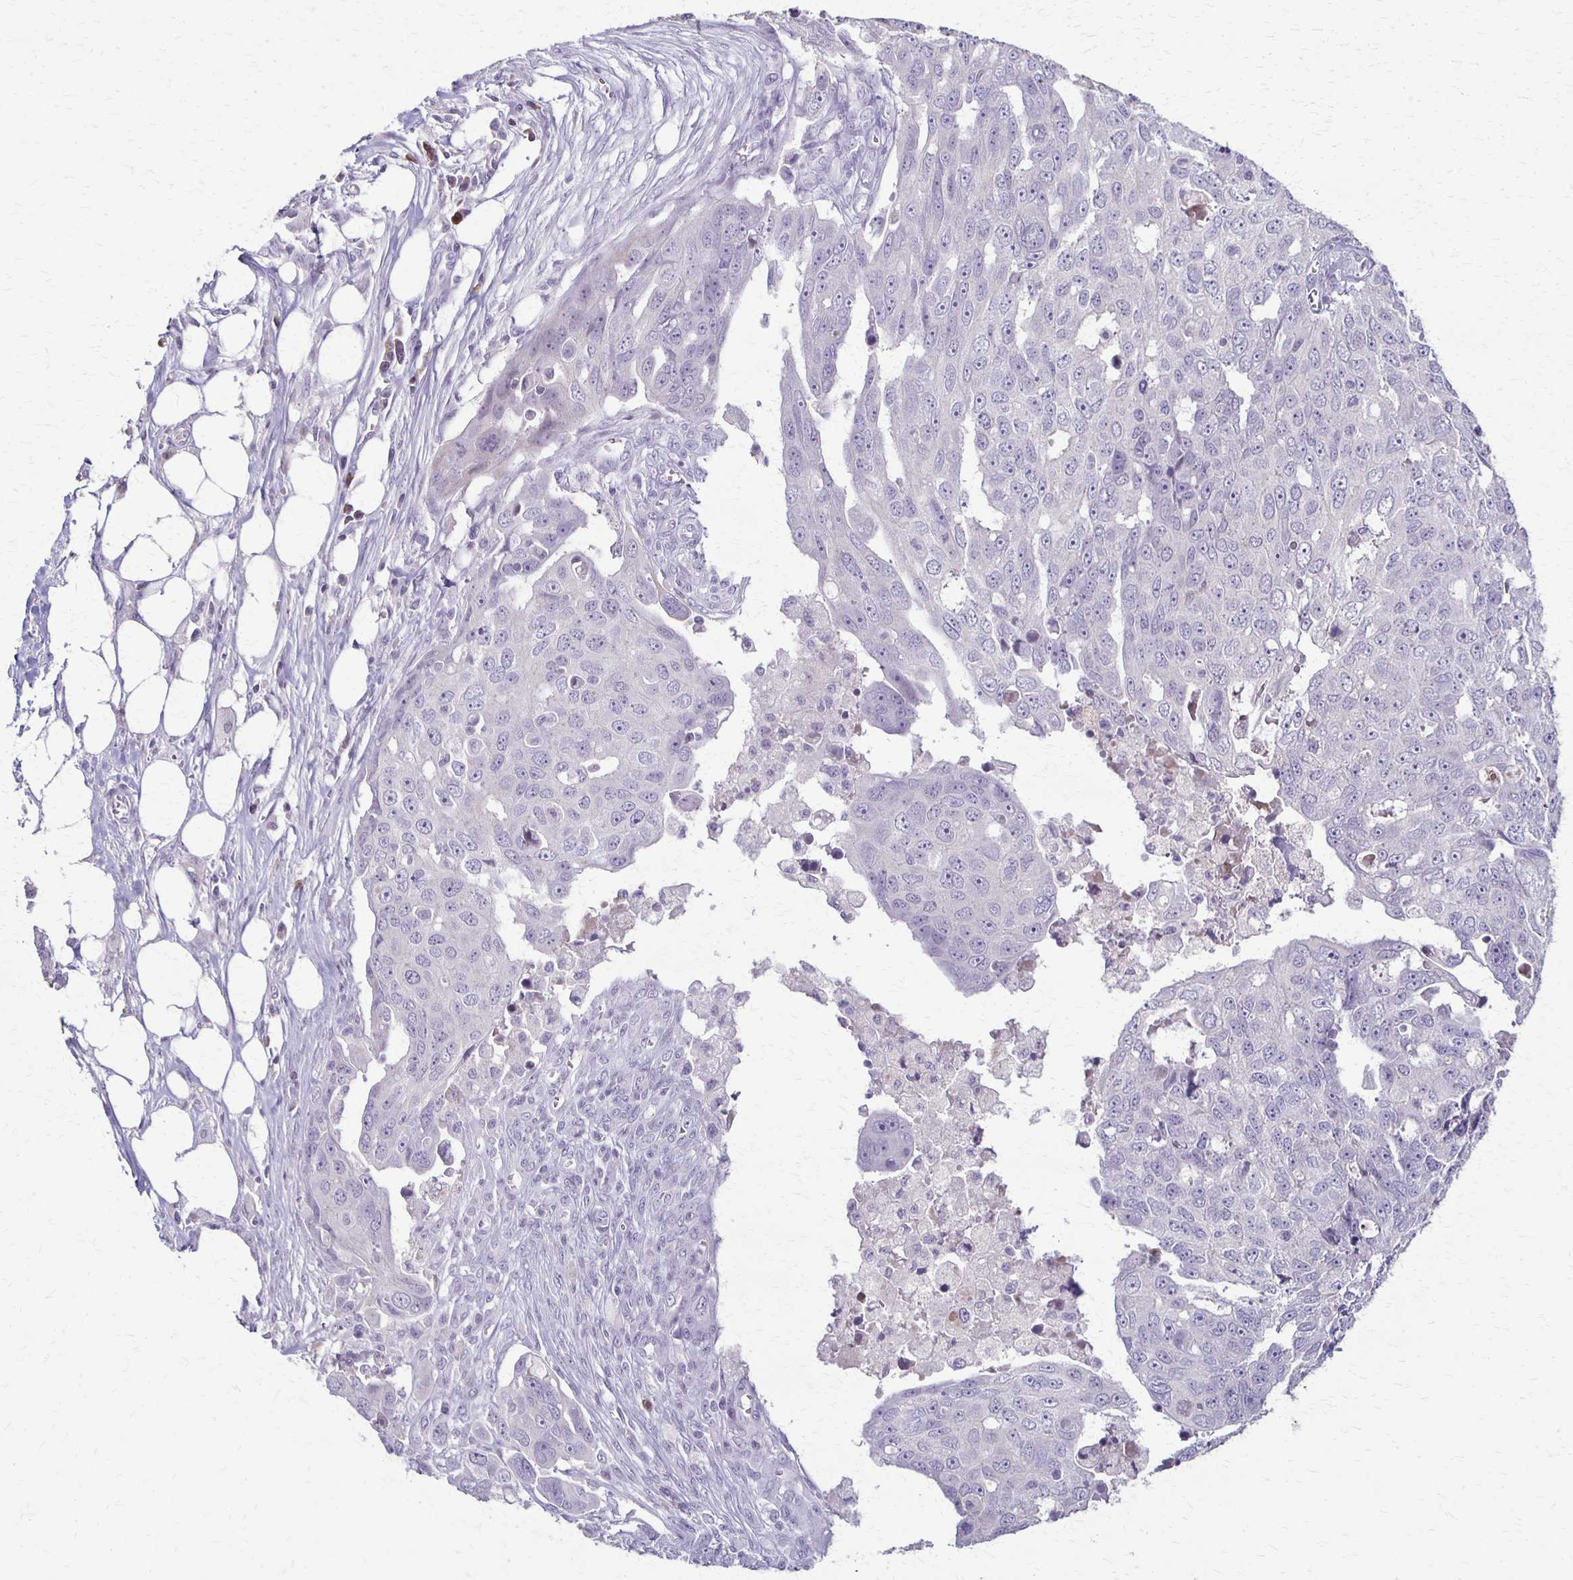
{"staining": {"intensity": "negative", "quantity": "none", "location": "none"}, "tissue": "ovarian cancer", "cell_type": "Tumor cells", "image_type": "cancer", "snomed": [{"axis": "morphology", "description": "Carcinoma, endometroid"}, {"axis": "topography", "description": "Ovary"}], "caption": "Tumor cells are negative for brown protein staining in endometroid carcinoma (ovarian). Brightfield microscopy of immunohistochemistry (IHC) stained with DAB (brown) and hematoxylin (blue), captured at high magnification.", "gene": "SLC35E2B", "patient": {"sex": "female", "age": 70}}